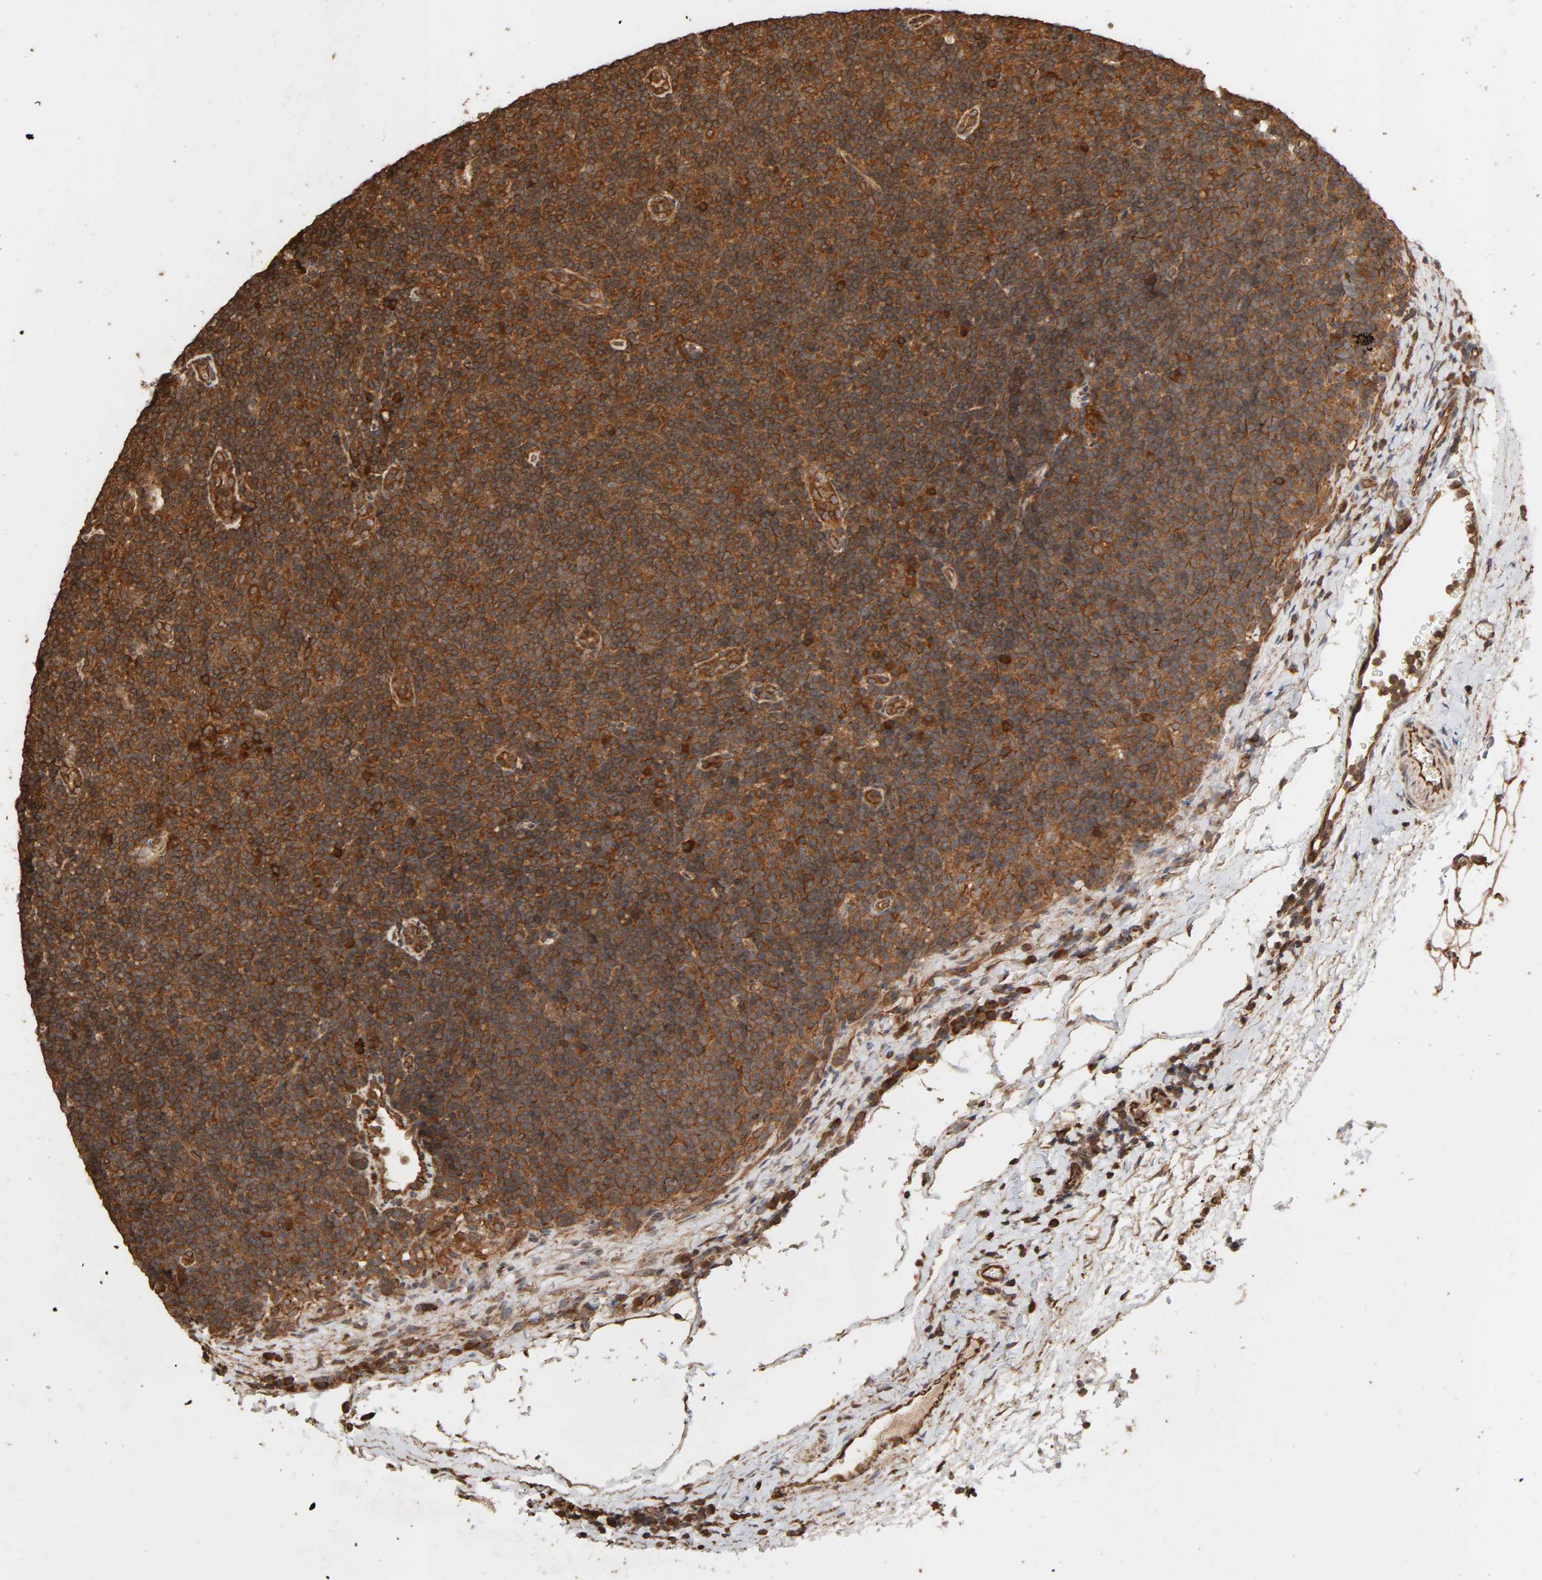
{"staining": {"intensity": "strong", "quantity": ">75%", "location": "cytoplasmic/membranous"}, "tissue": "lymphoma", "cell_type": "Tumor cells", "image_type": "cancer", "snomed": [{"axis": "morphology", "description": "Malignant lymphoma, non-Hodgkin's type, Low grade"}, {"axis": "topography", "description": "Lymph node"}], "caption": "Low-grade malignant lymphoma, non-Hodgkin's type tissue reveals strong cytoplasmic/membranous staining in approximately >75% of tumor cells", "gene": "RPS6KA6", "patient": {"sex": "male", "age": 70}}